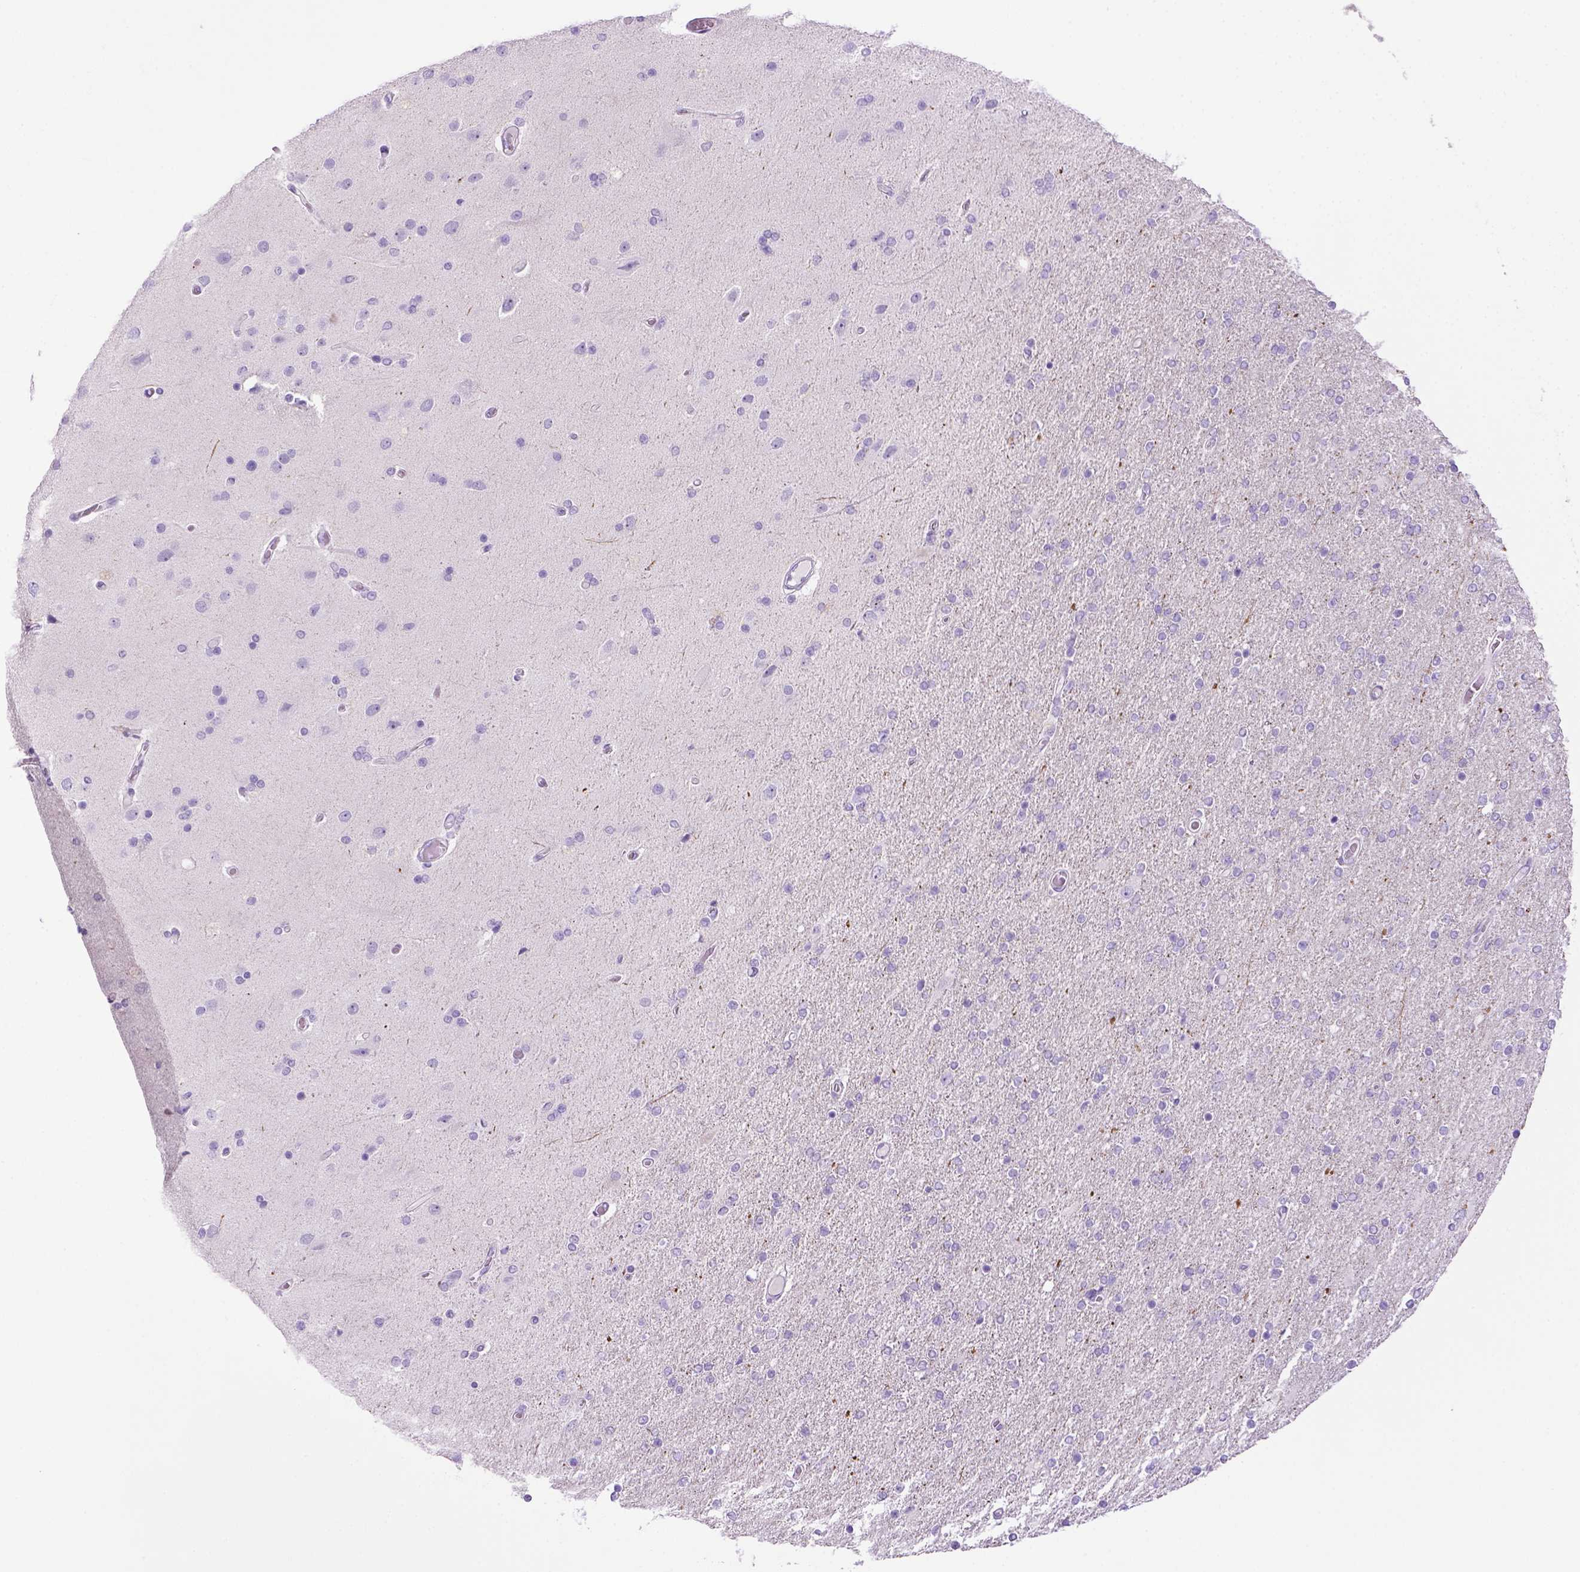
{"staining": {"intensity": "negative", "quantity": "none", "location": "none"}, "tissue": "glioma", "cell_type": "Tumor cells", "image_type": "cancer", "snomed": [{"axis": "morphology", "description": "Glioma, malignant, High grade"}, {"axis": "topography", "description": "Cerebral cortex"}], "caption": "A high-resolution histopathology image shows immunohistochemistry staining of glioma, which displays no significant staining in tumor cells. The staining was performed using DAB (3,3'-diaminobenzidine) to visualize the protein expression in brown, while the nuclei were stained in blue with hematoxylin (Magnification: 20x).", "gene": "SGCG", "patient": {"sex": "male", "age": 70}}